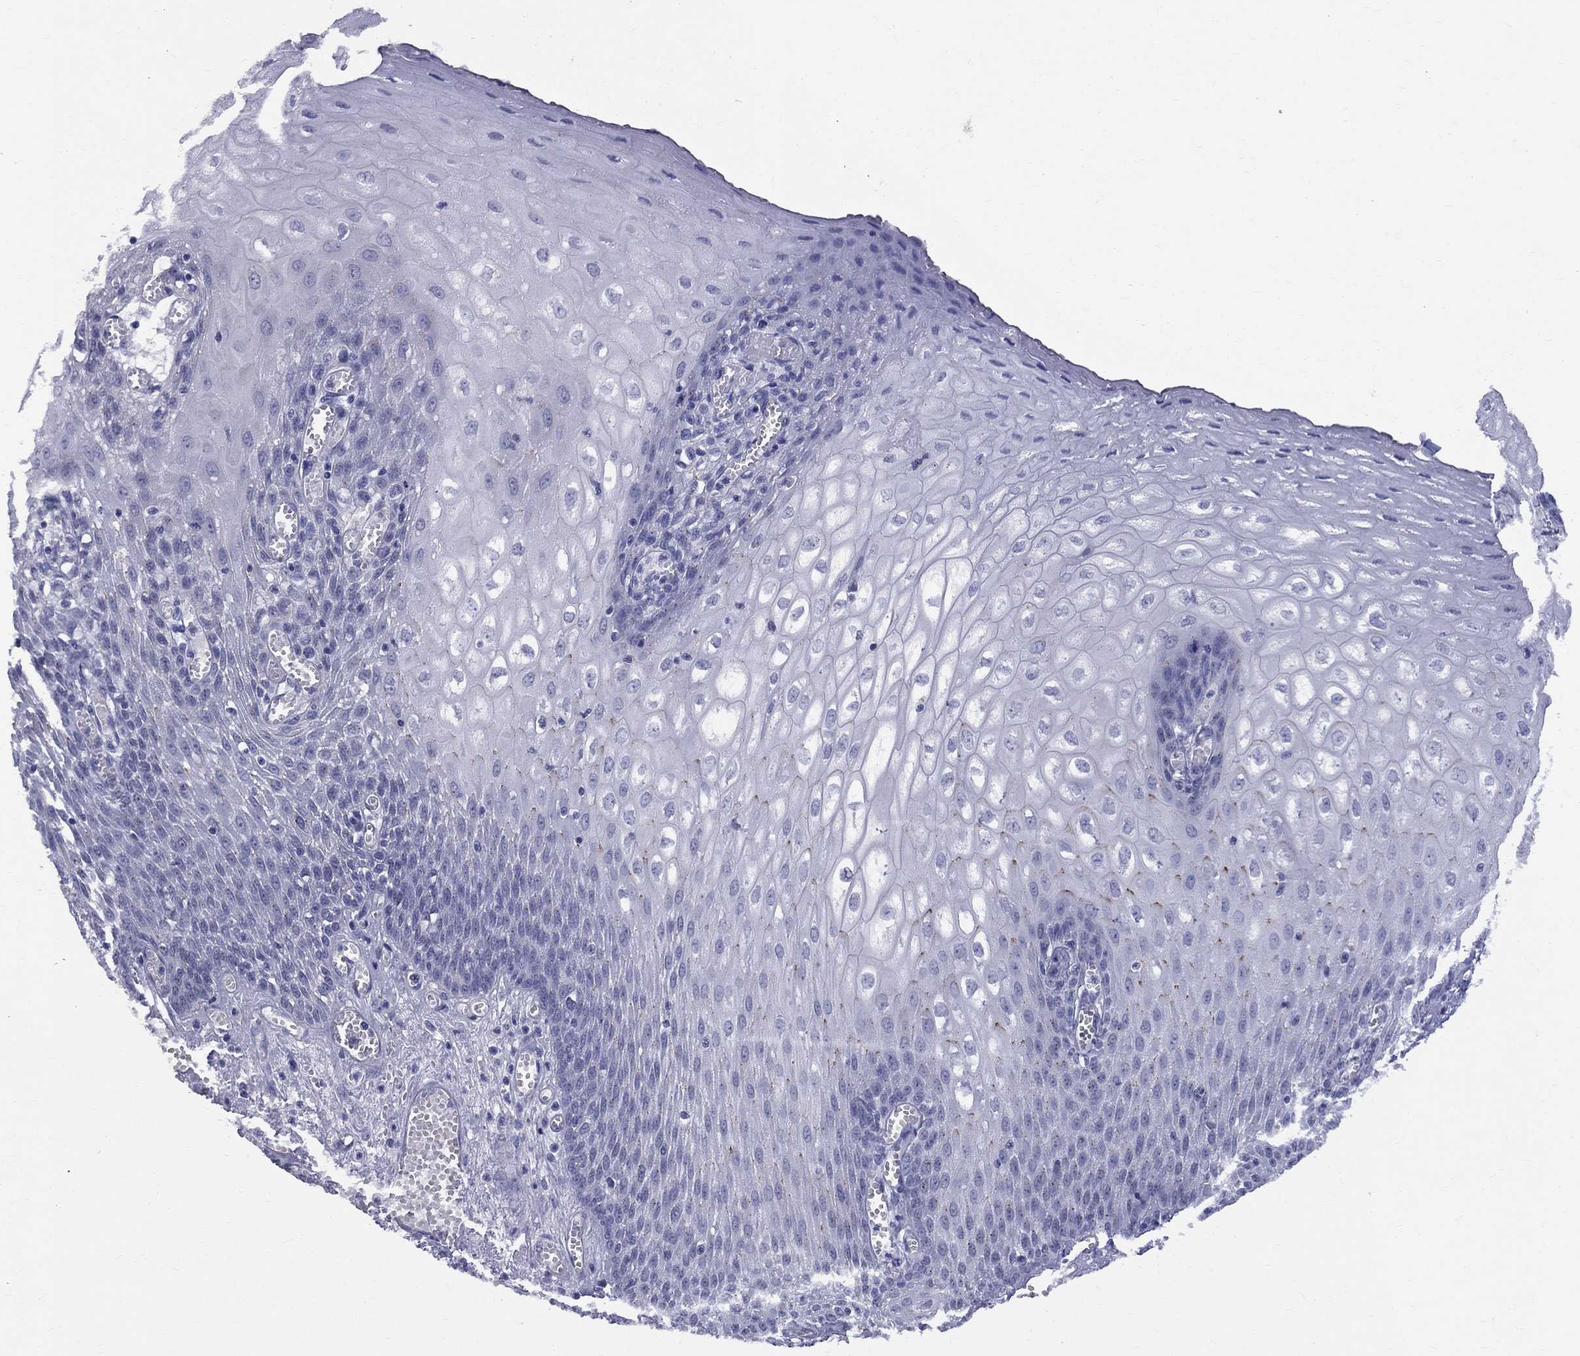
{"staining": {"intensity": "negative", "quantity": "none", "location": "none"}, "tissue": "esophagus", "cell_type": "Squamous epithelial cells", "image_type": "normal", "snomed": [{"axis": "morphology", "description": "Normal tissue, NOS"}, {"axis": "topography", "description": "Esophagus"}], "caption": "The immunohistochemistry micrograph has no significant staining in squamous epithelial cells of esophagus.", "gene": "CEP43", "patient": {"sex": "male", "age": 58}}